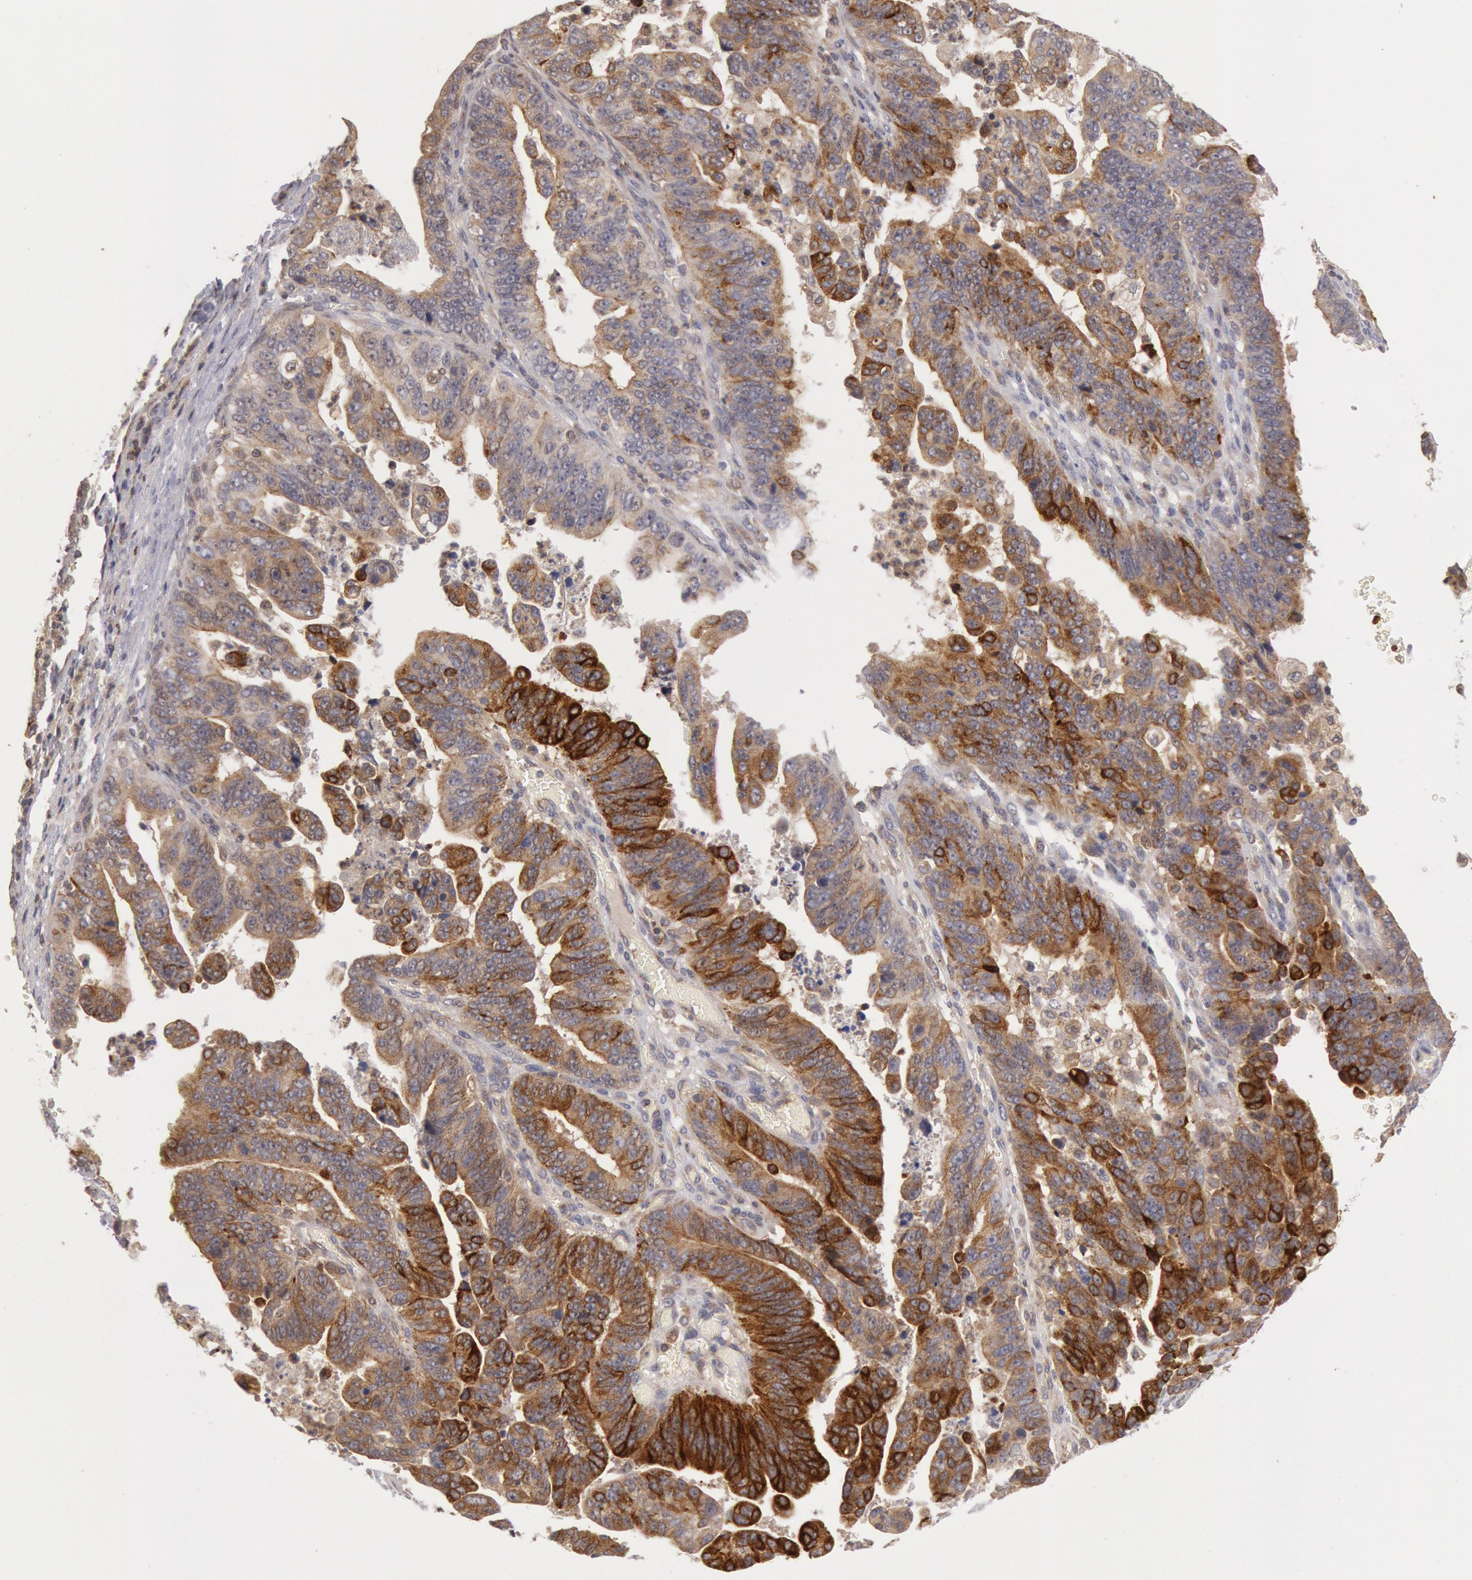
{"staining": {"intensity": "strong", "quantity": "25%-75%", "location": "cytoplasmic/membranous"}, "tissue": "stomach cancer", "cell_type": "Tumor cells", "image_type": "cancer", "snomed": [{"axis": "morphology", "description": "Adenocarcinoma, NOS"}, {"axis": "topography", "description": "Stomach, upper"}], "caption": "The image exhibits a brown stain indicating the presence of a protein in the cytoplasmic/membranous of tumor cells in stomach cancer. The protein is stained brown, and the nuclei are stained in blue (DAB (3,3'-diaminobenzidine) IHC with brightfield microscopy, high magnification).", "gene": "PLA2G6", "patient": {"sex": "female", "age": 50}}